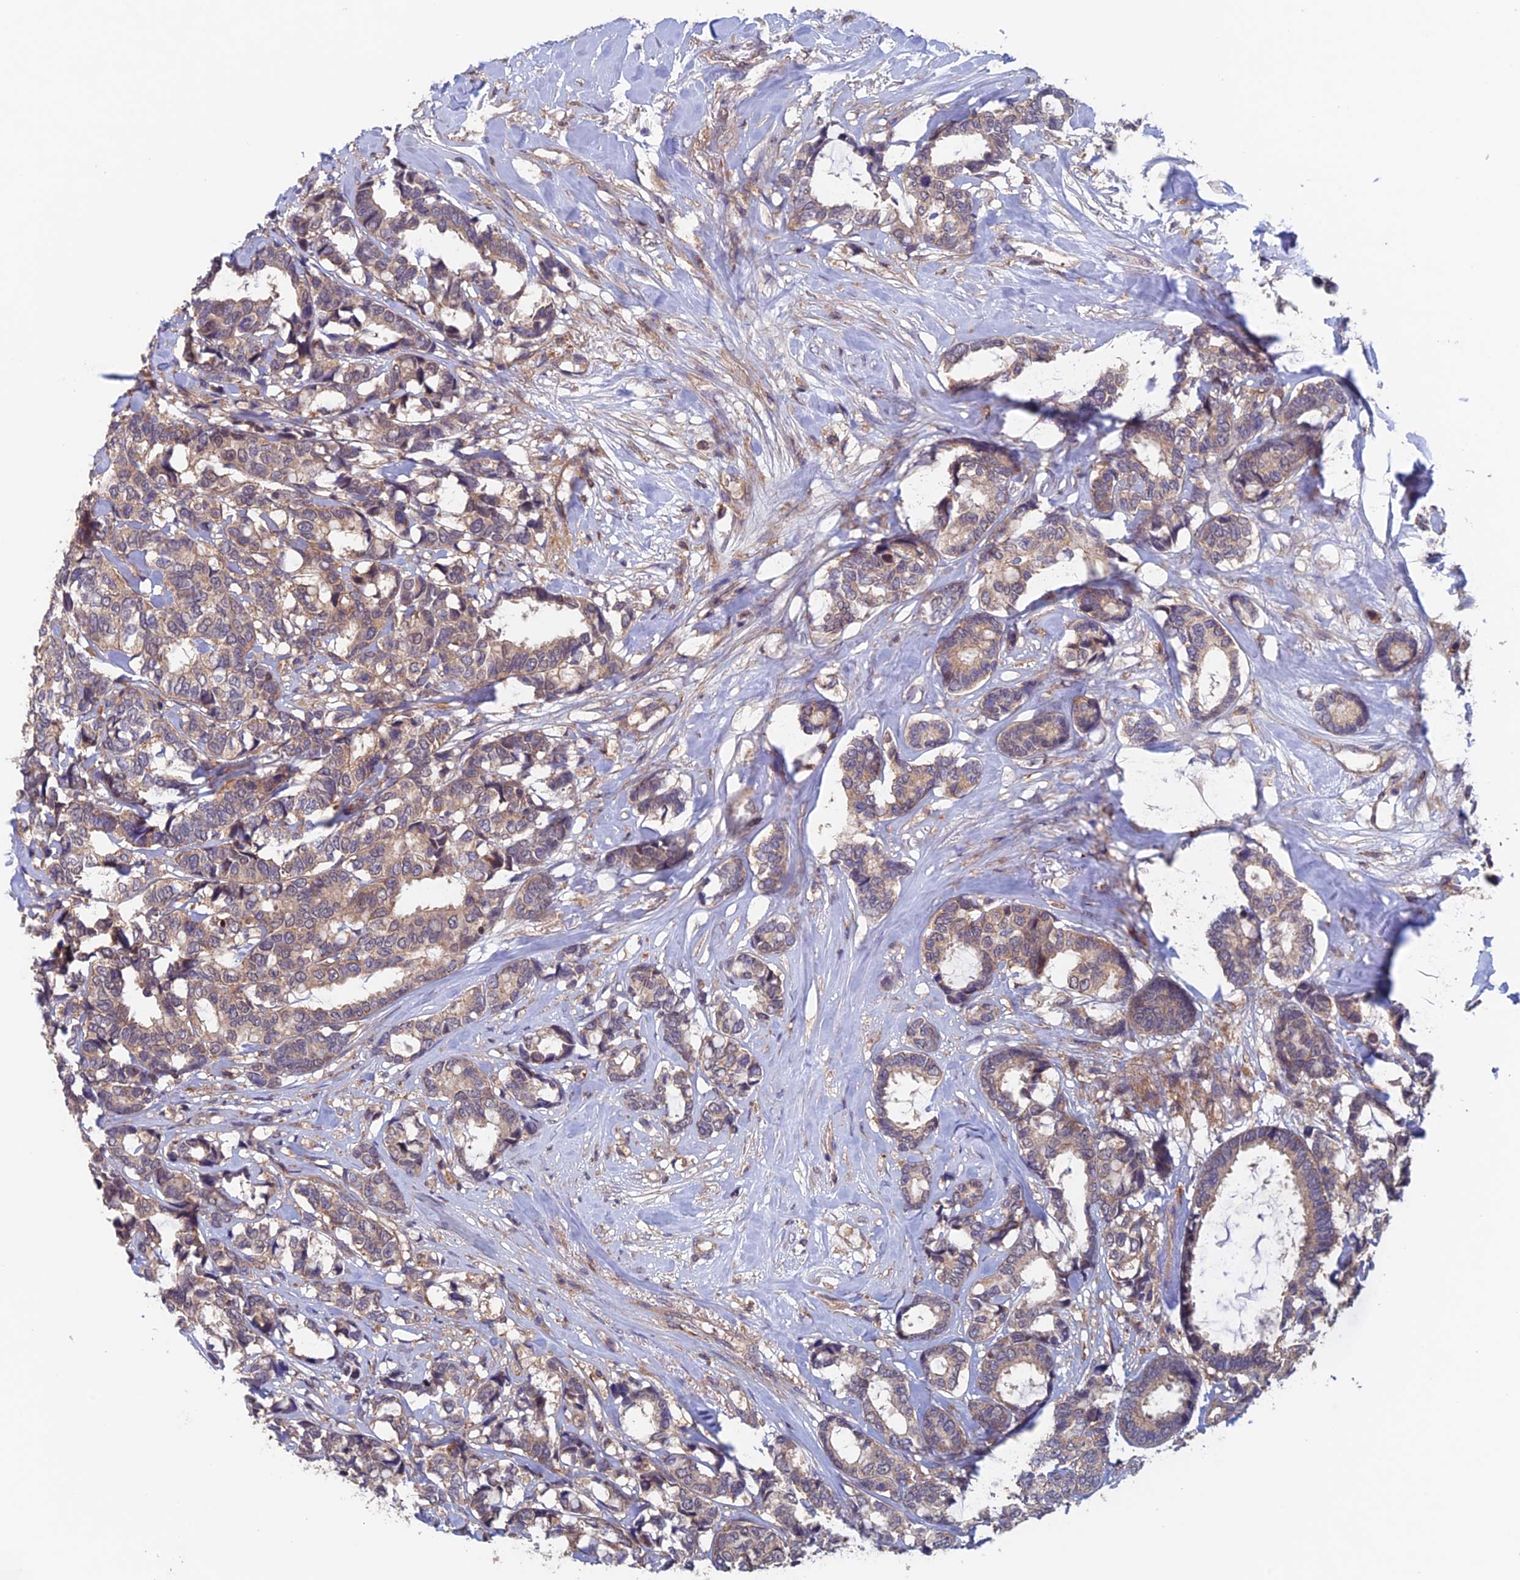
{"staining": {"intensity": "weak", "quantity": ">75%", "location": "cytoplasmic/membranous"}, "tissue": "breast cancer", "cell_type": "Tumor cells", "image_type": "cancer", "snomed": [{"axis": "morphology", "description": "Duct carcinoma"}, {"axis": "topography", "description": "Breast"}], "caption": "Immunohistochemical staining of breast invasive ductal carcinoma displays low levels of weak cytoplasmic/membranous protein expression in approximately >75% of tumor cells.", "gene": "NUDT16L1", "patient": {"sex": "female", "age": 87}}